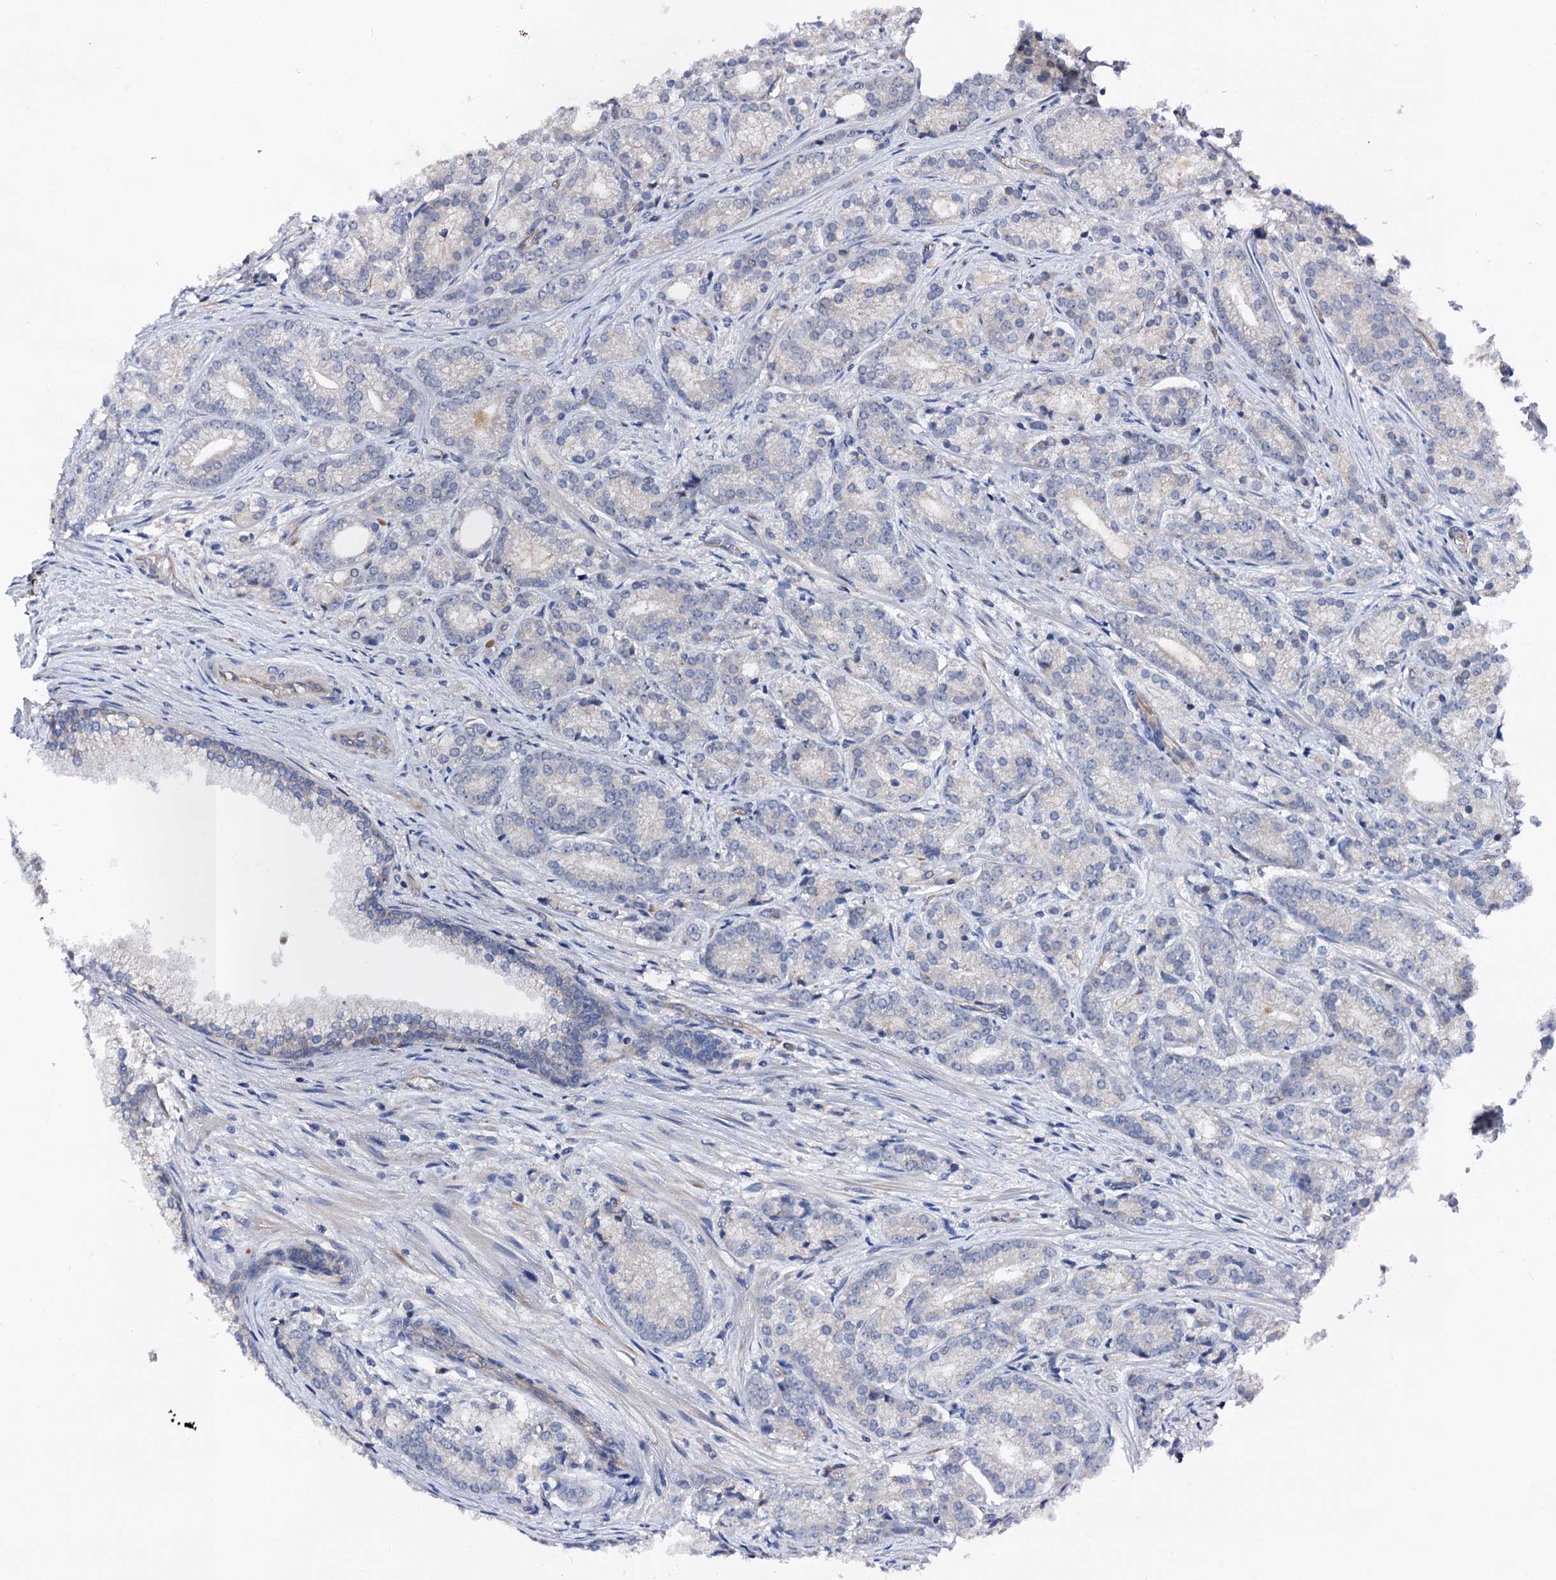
{"staining": {"intensity": "negative", "quantity": "none", "location": "none"}, "tissue": "prostate cancer", "cell_type": "Tumor cells", "image_type": "cancer", "snomed": [{"axis": "morphology", "description": "Adenocarcinoma, Low grade"}, {"axis": "topography", "description": "Prostate"}], "caption": "Prostate low-grade adenocarcinoma stained for a protein using immunohistochemistry (IHC) displays no positivity tumor cells.", "gene": "TEX9", "patient": {"sex": "male", "age": 71}}